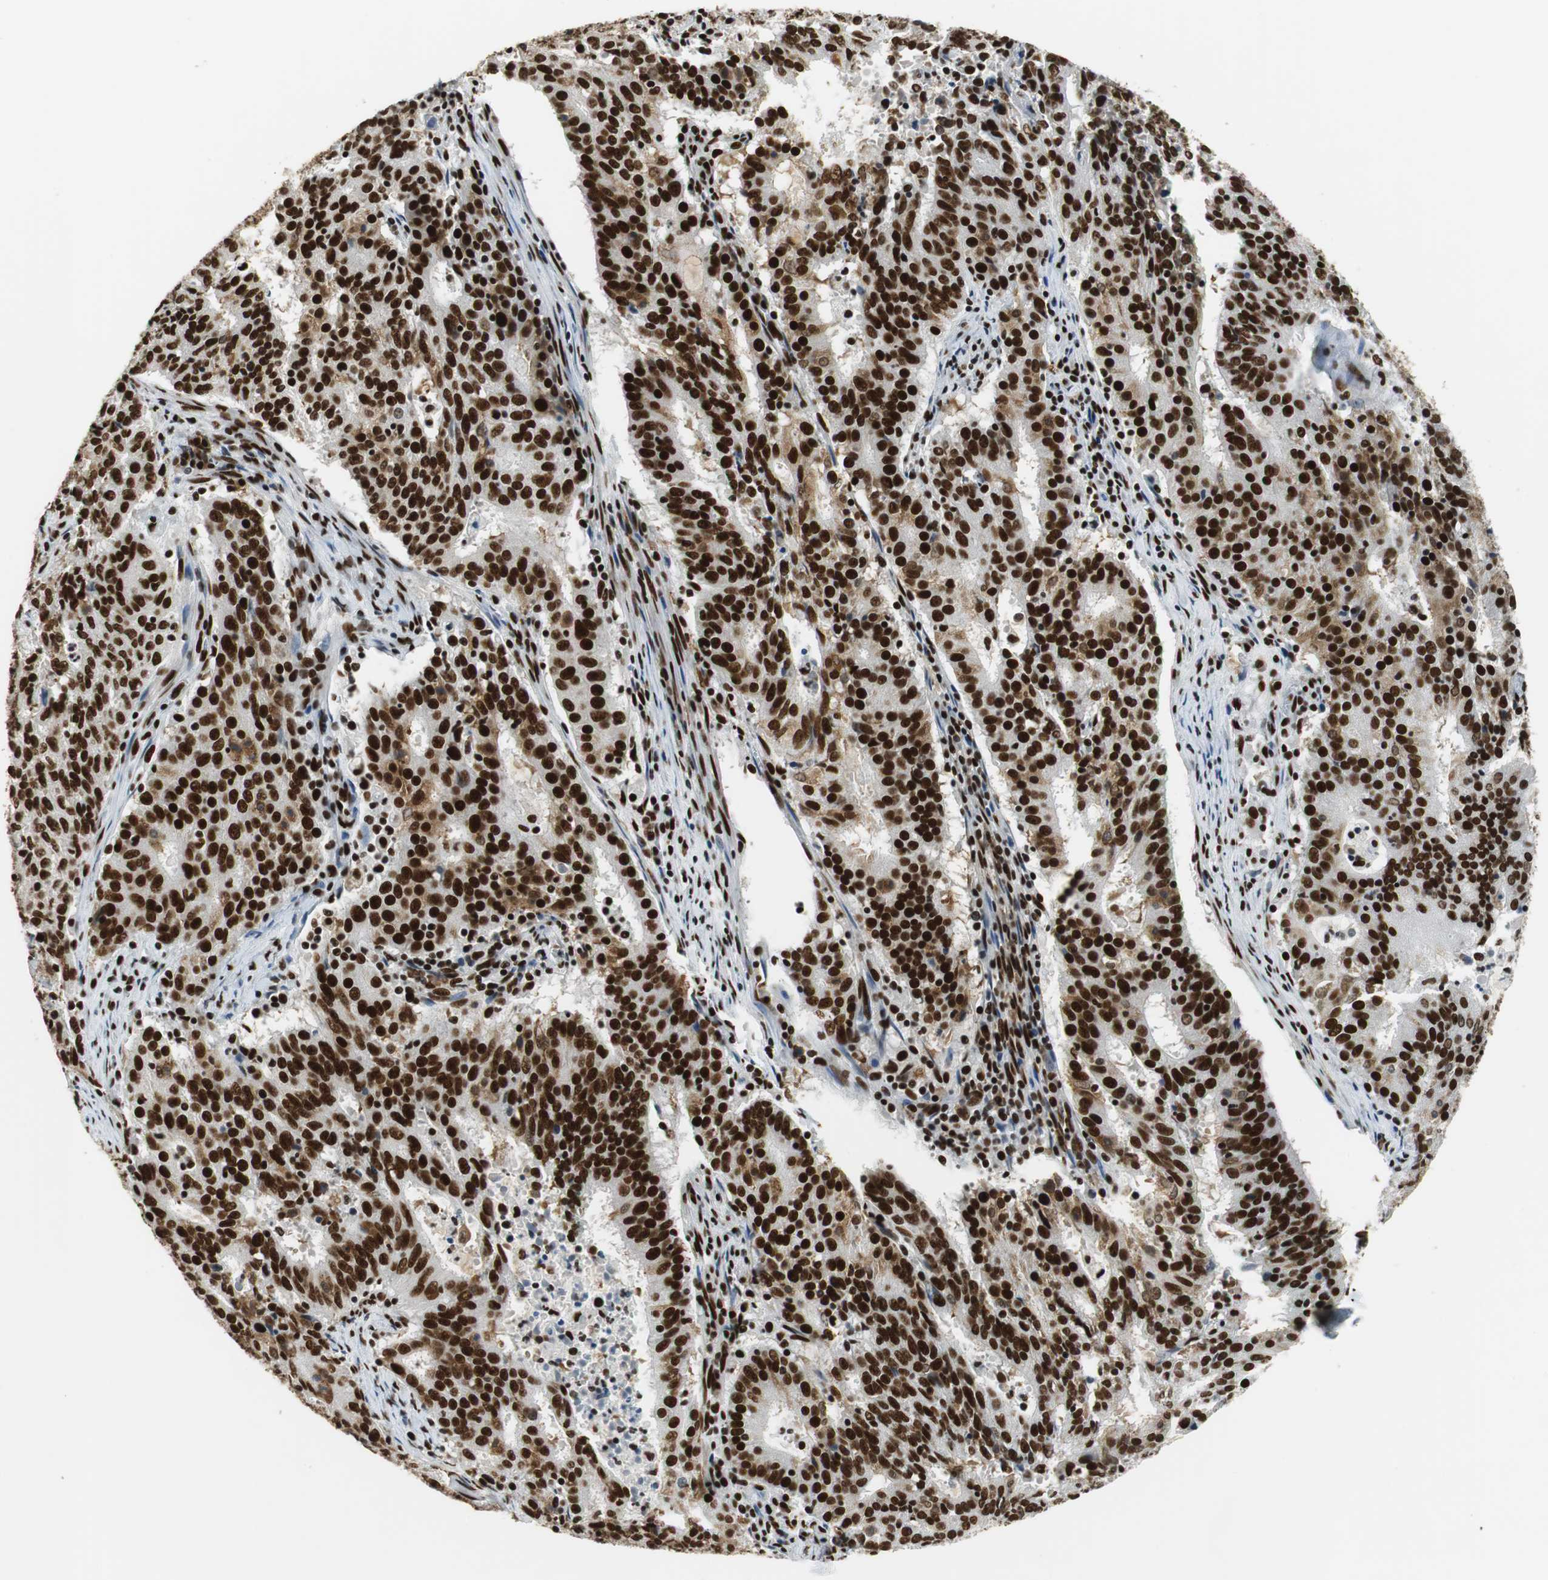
{"staining": {"intensity": "strong", "quantity": ">75%", "location": "nuclear"}, "tissue": "cervical cancer", "cell_type": "Tumor cells", "image_type": "cancer", "snomed": [{"axis": "morphology", "description": "Adenocarcinoma, NOS"}, {"axis": "topography", "description": "Cervix"}], "caption": "A brown stain shows strong nuclear staining of a protein in human cervical adenocarcinoma tumor cells.", "gene": "PRKDC", "patient": {"sex": "female", "age": 44}}